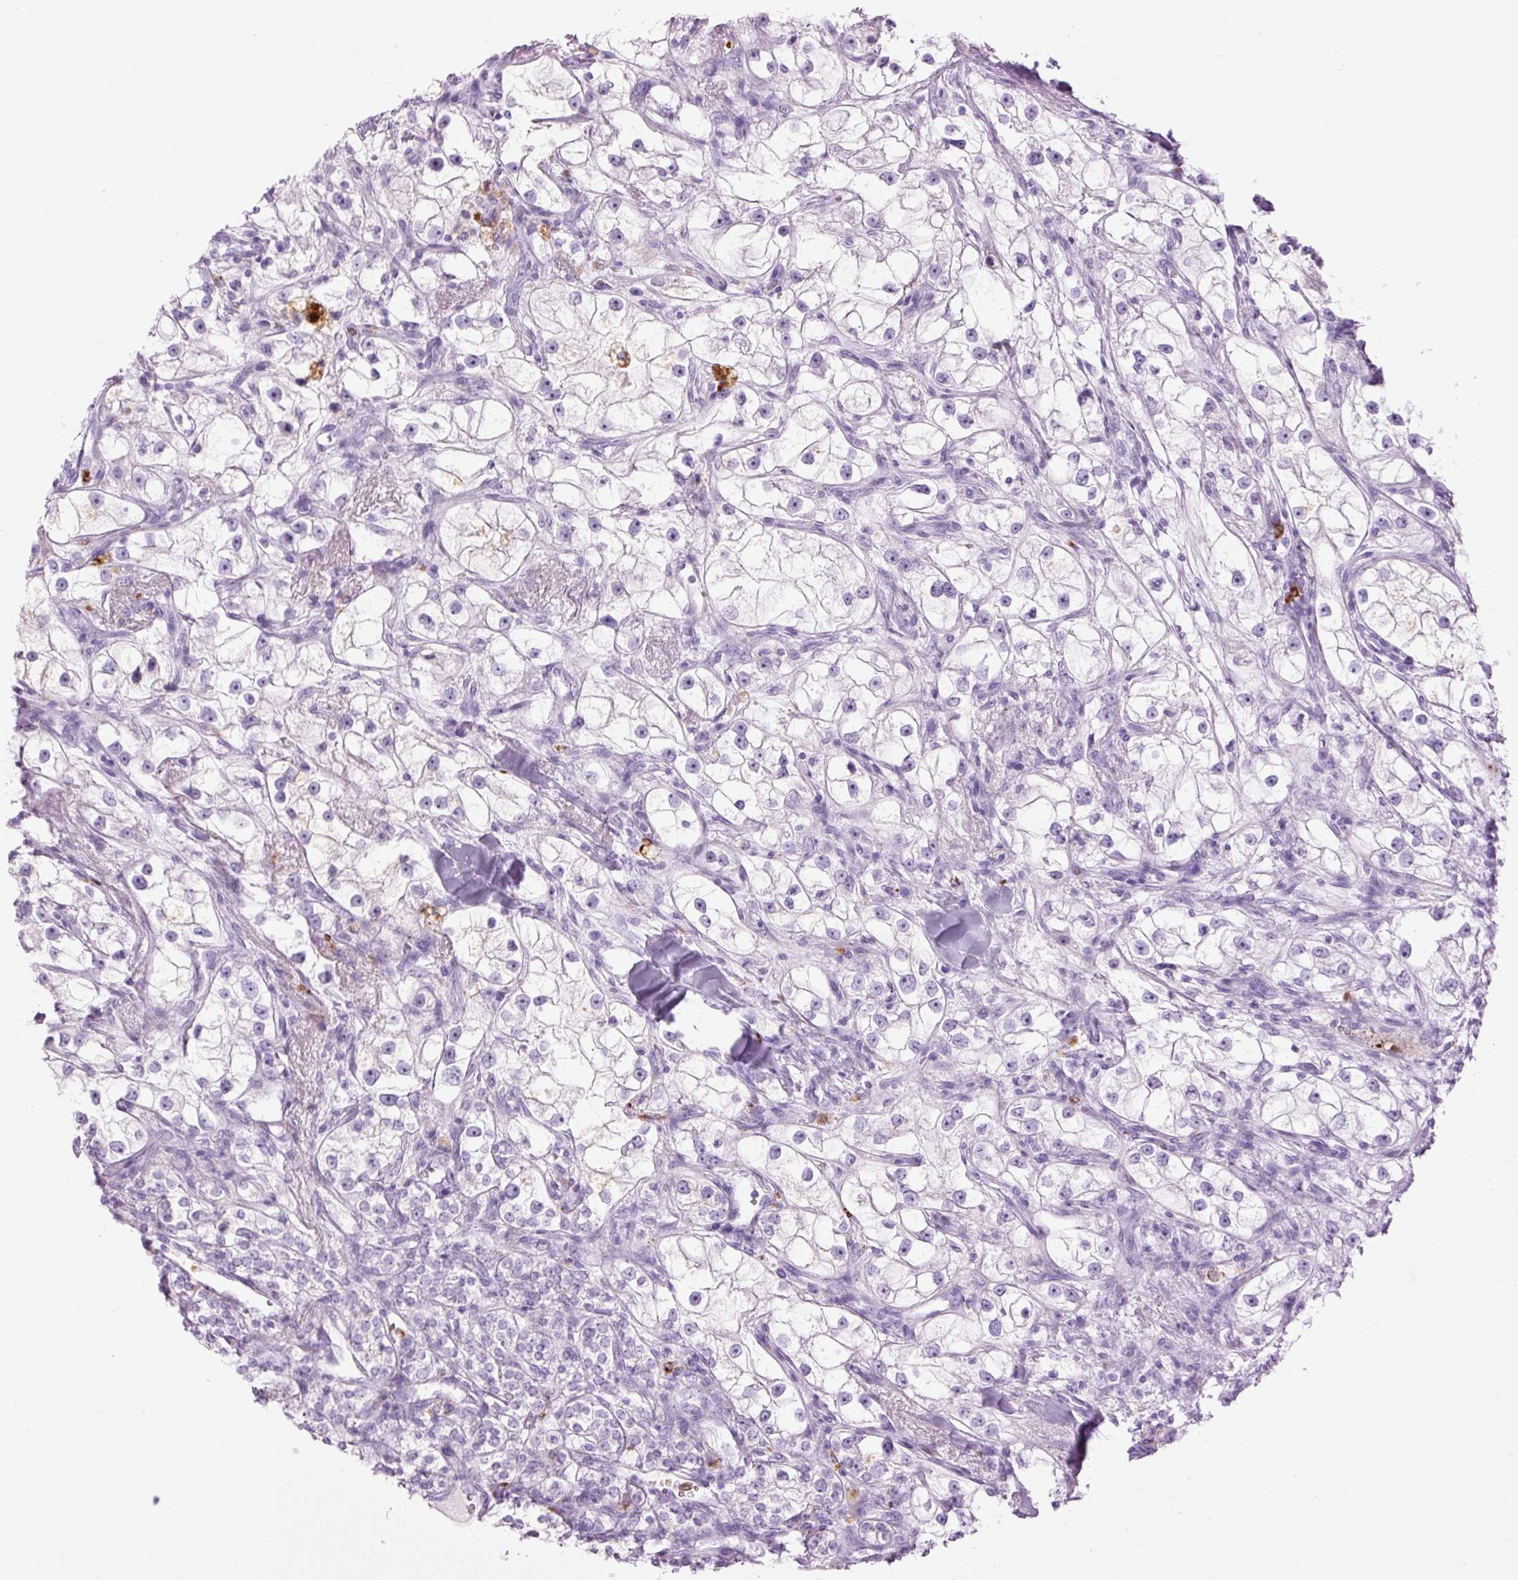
{"staining": {"intensity": "negative", "quantity": "none", "location": "none"}, "tissue": "renal cancer", "cell_type": "Tumor cells", "image_type": "cancer", "snomed": [{"axis": "morphology", "description": "Adenocarcinoma, NOS"}, {"axis": "topography", "description": "Kidney"}], "caption": "An immunohistochemistry image of adenocarcinoma (renal) is shown. There is no staining in tumor cells of adenocarcinoma (renal).", "gene": "LYZ", "patient": {"sex": "male", "age": 77}}